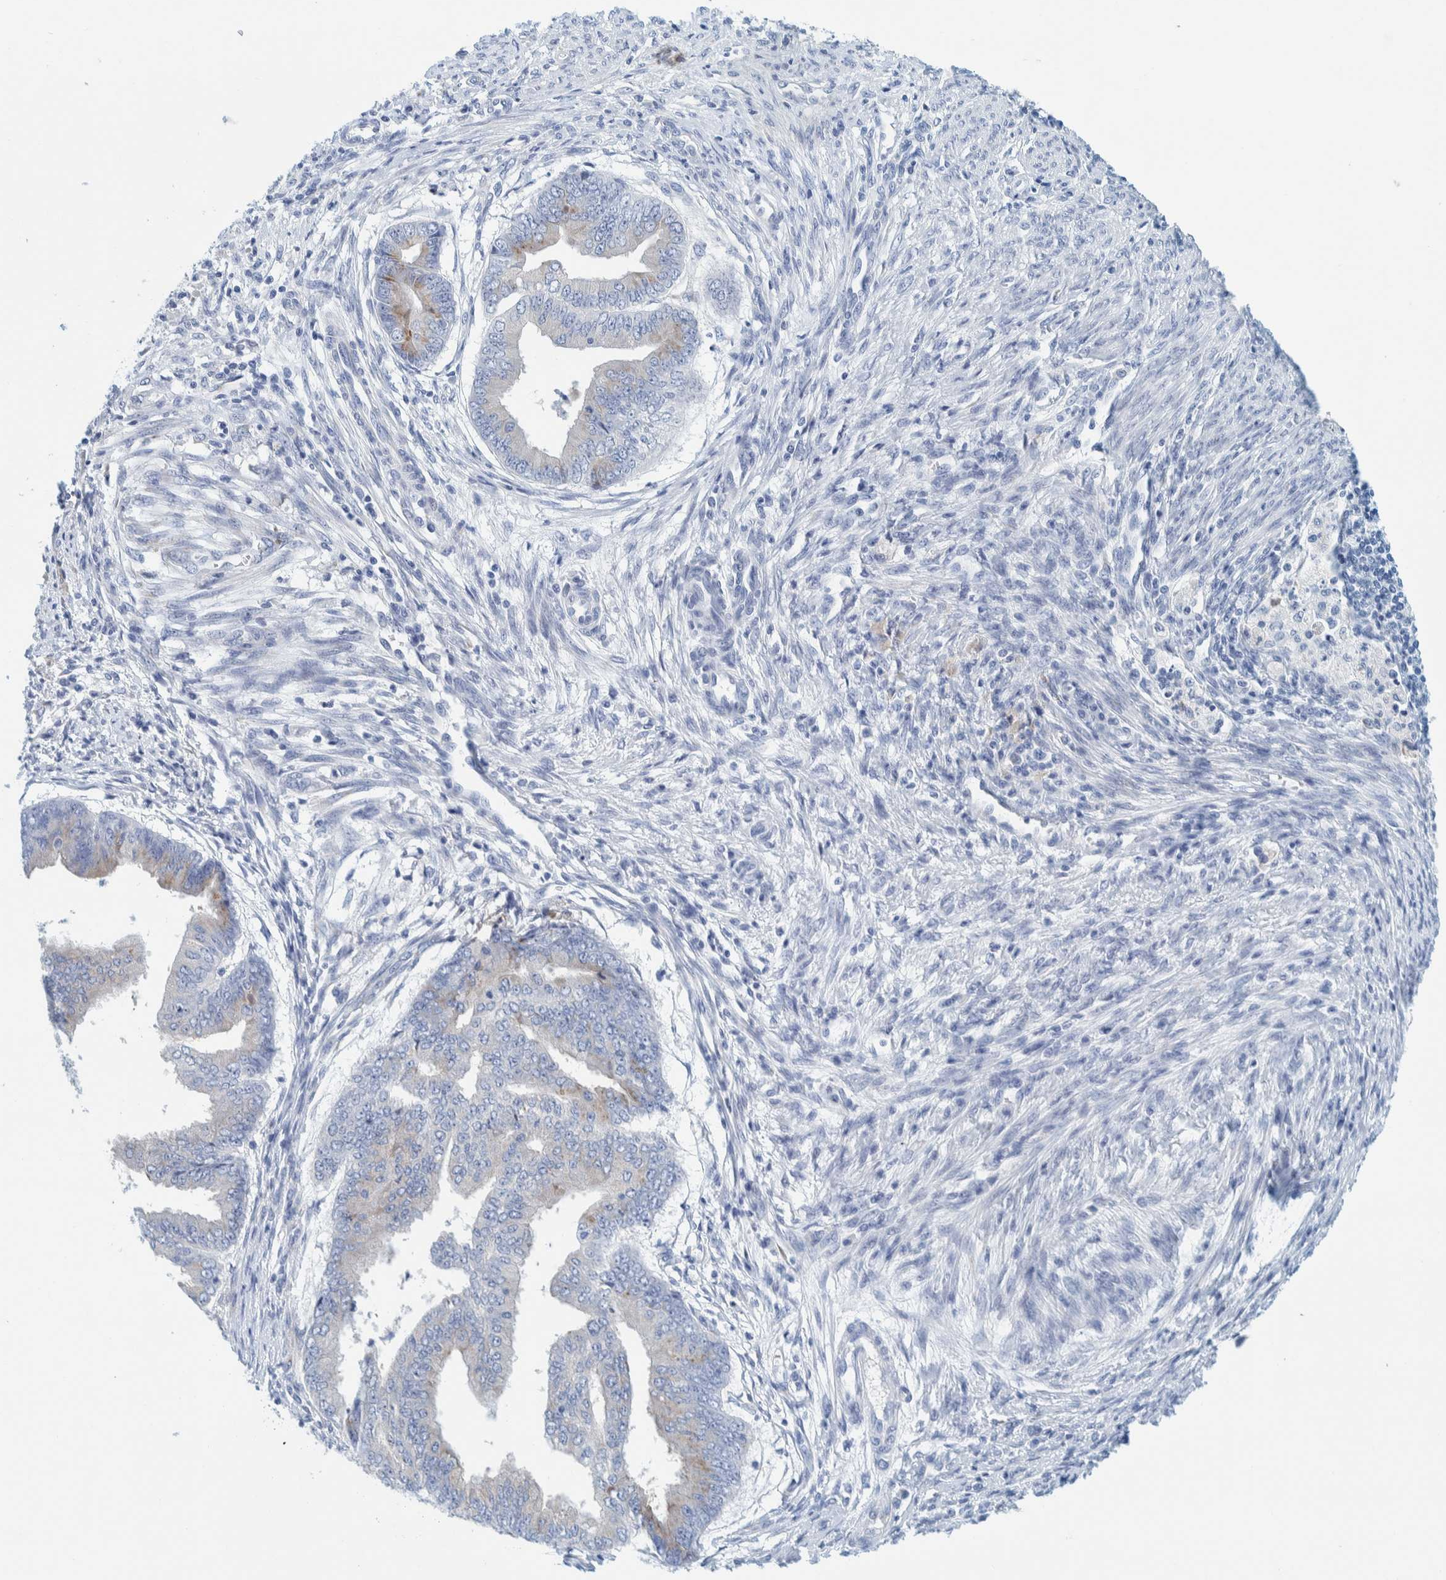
{"staining": {"intensity": "negative", "quantity": "none", "location": "none"}, "tissue": "endometrial cancer", "cell_type": "Tumor cells", "image_type": "cancer", "snomed": [{"axis": "morphology", "description": "Polyp, NOS"}, {"axis": "morphology", "description": "Adenocarcinoma, NOS"}, {"axis": "morphology", "description": "Adenoma, NOS"}, {"axis": "topography", "description": "Endometrium"}], "caption": "A photomicrograph of human endometrial polyp is negative for staining in tumor cells. (Stains: DAB (3,3'-diaminobenzidine) immunohistochemistry (IHC) with hematoxylin counter stain, Microscopy: brightfield microscopy at high magnification).", "gene": "MOG", "patient": {"sex": "female", "age": 79}}